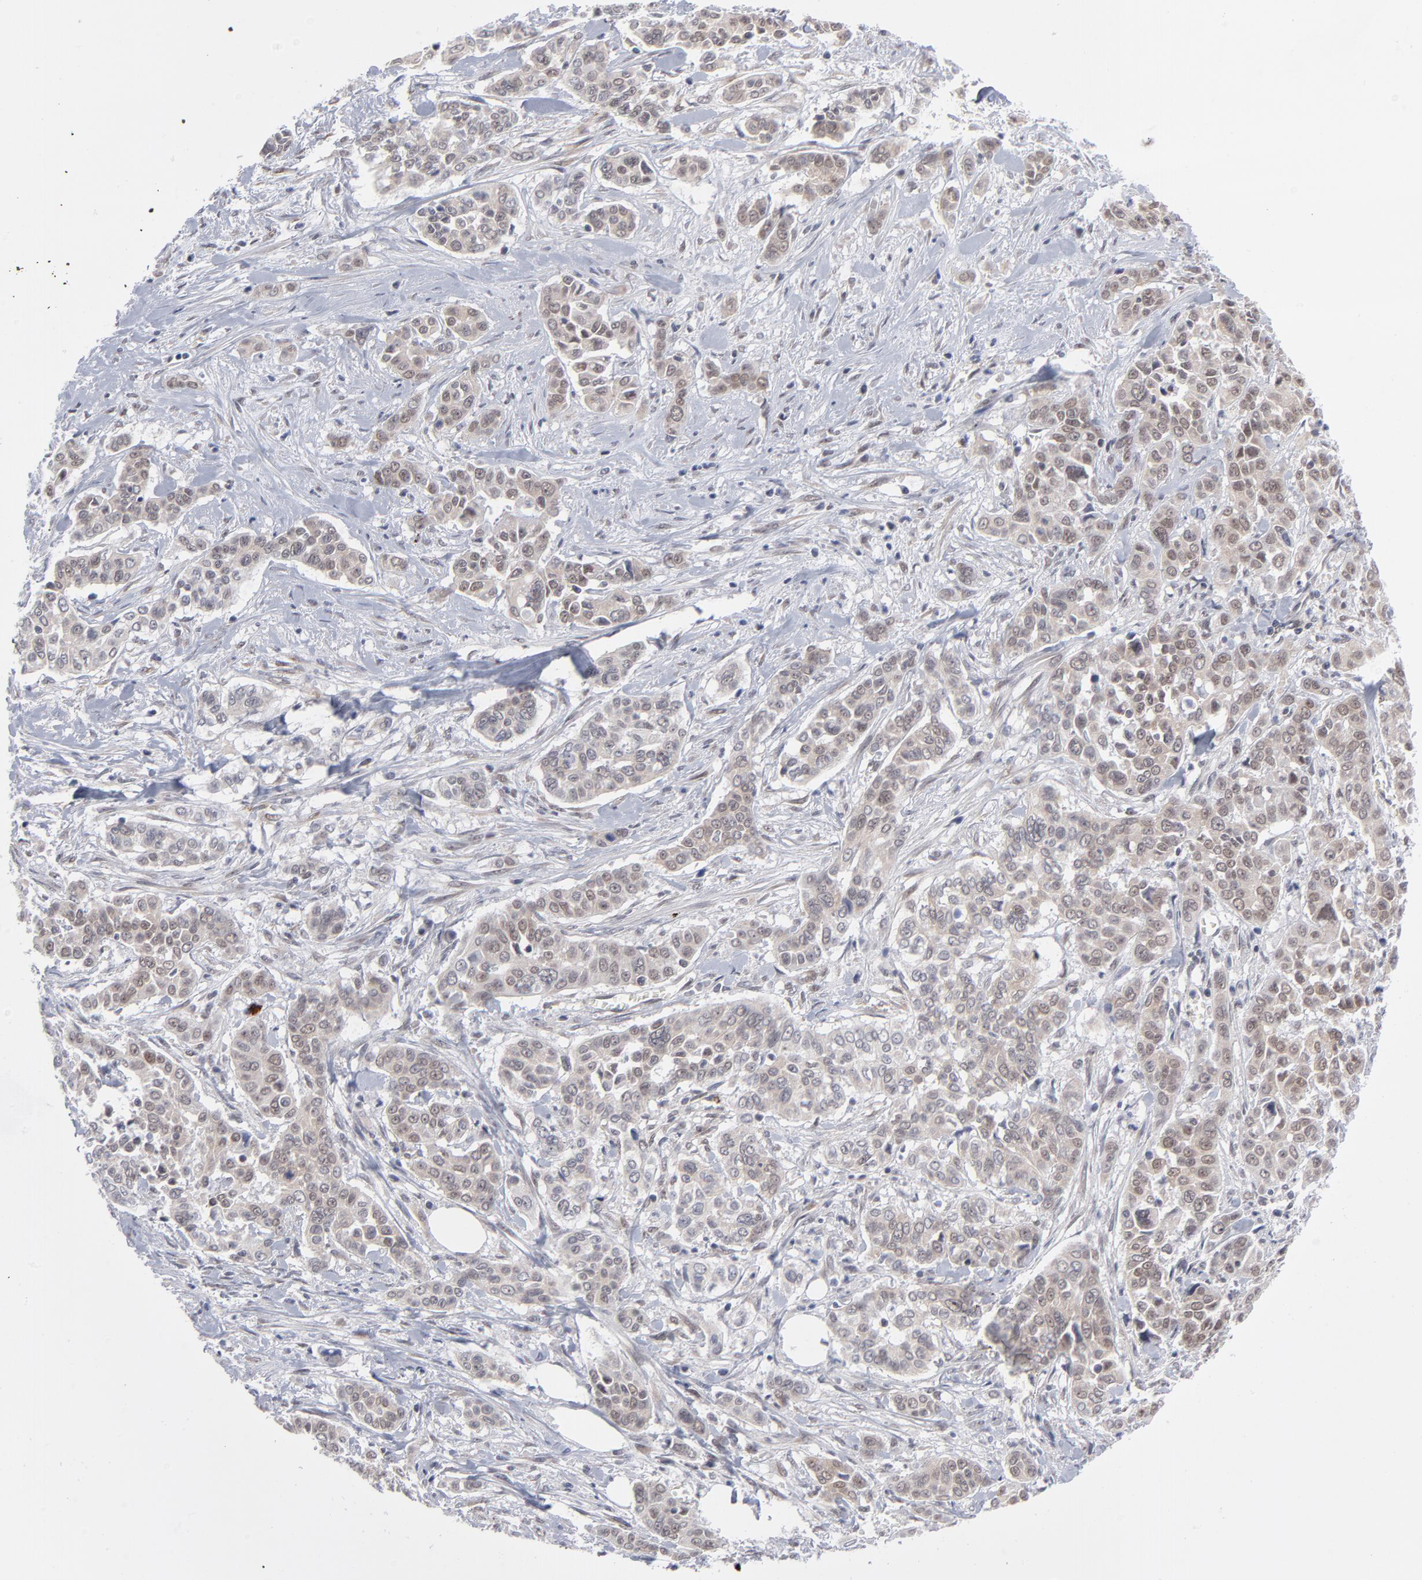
{"staining": {"intensity": "moderate", "quantity": ">75%", "location": "cytoplasmic/membranous,nuclear"}, "tissue": "pancreatic cancer", "cell_type": "Tumor cells", "image_type": "cancer", "snomed": [{"axis": "morphology", "description": "Adenocarcinoma, NOS"}, {"axis": "topography", "description": "Pancreas"}], "caption": "This is a photomicrograph of immunohistochemistry (IHC) staining of pancreatic cancer (adenocarcinoma), which shows moderate expression in the cytoplasmic/membranous and nuclear of tumor cells.", "gene": "NBN", "patient": {"sex": "female", "age": 52}}